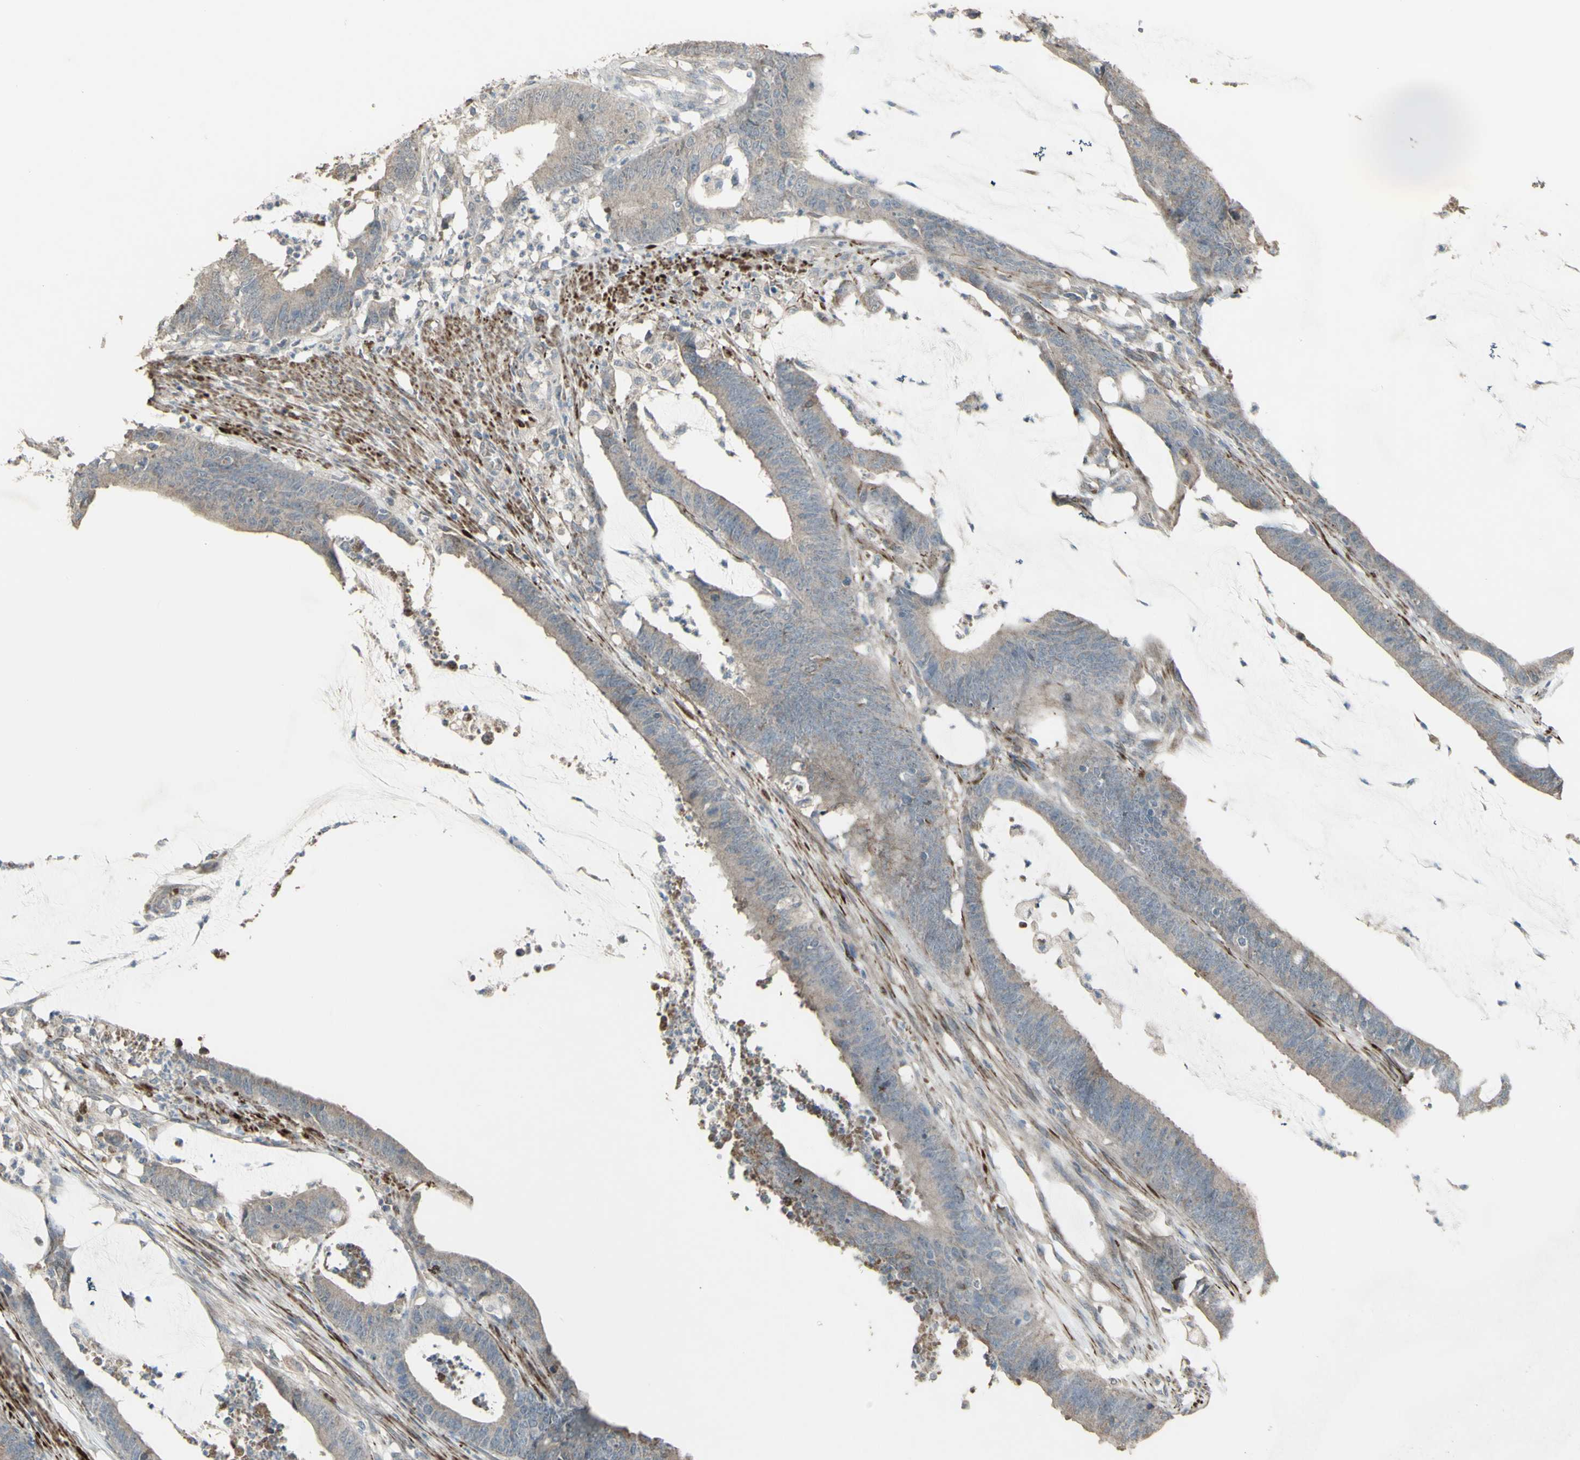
{"staining": {"intensity": "weak", "quantity": ">75%", "location": "cytoplasmic/membranous"}, "tissue": "colorectal cancer", "cell_type": "Tumor cells", "image_type": "cancer", "snomed": [{"axis": "morphology", "description": "Adenocarcinoma, NOS"}, {"axis": "topography", "description": "Rectum"}], "caption": "Adenocarcinoma (colorectal) stained for a protein (brown) displays weak cytoplasmic/membranous positive staining in approximately >75% of tumor cells.", "gene": "GRAMD1B", "patient": {"sex": "female", "age": 66}}